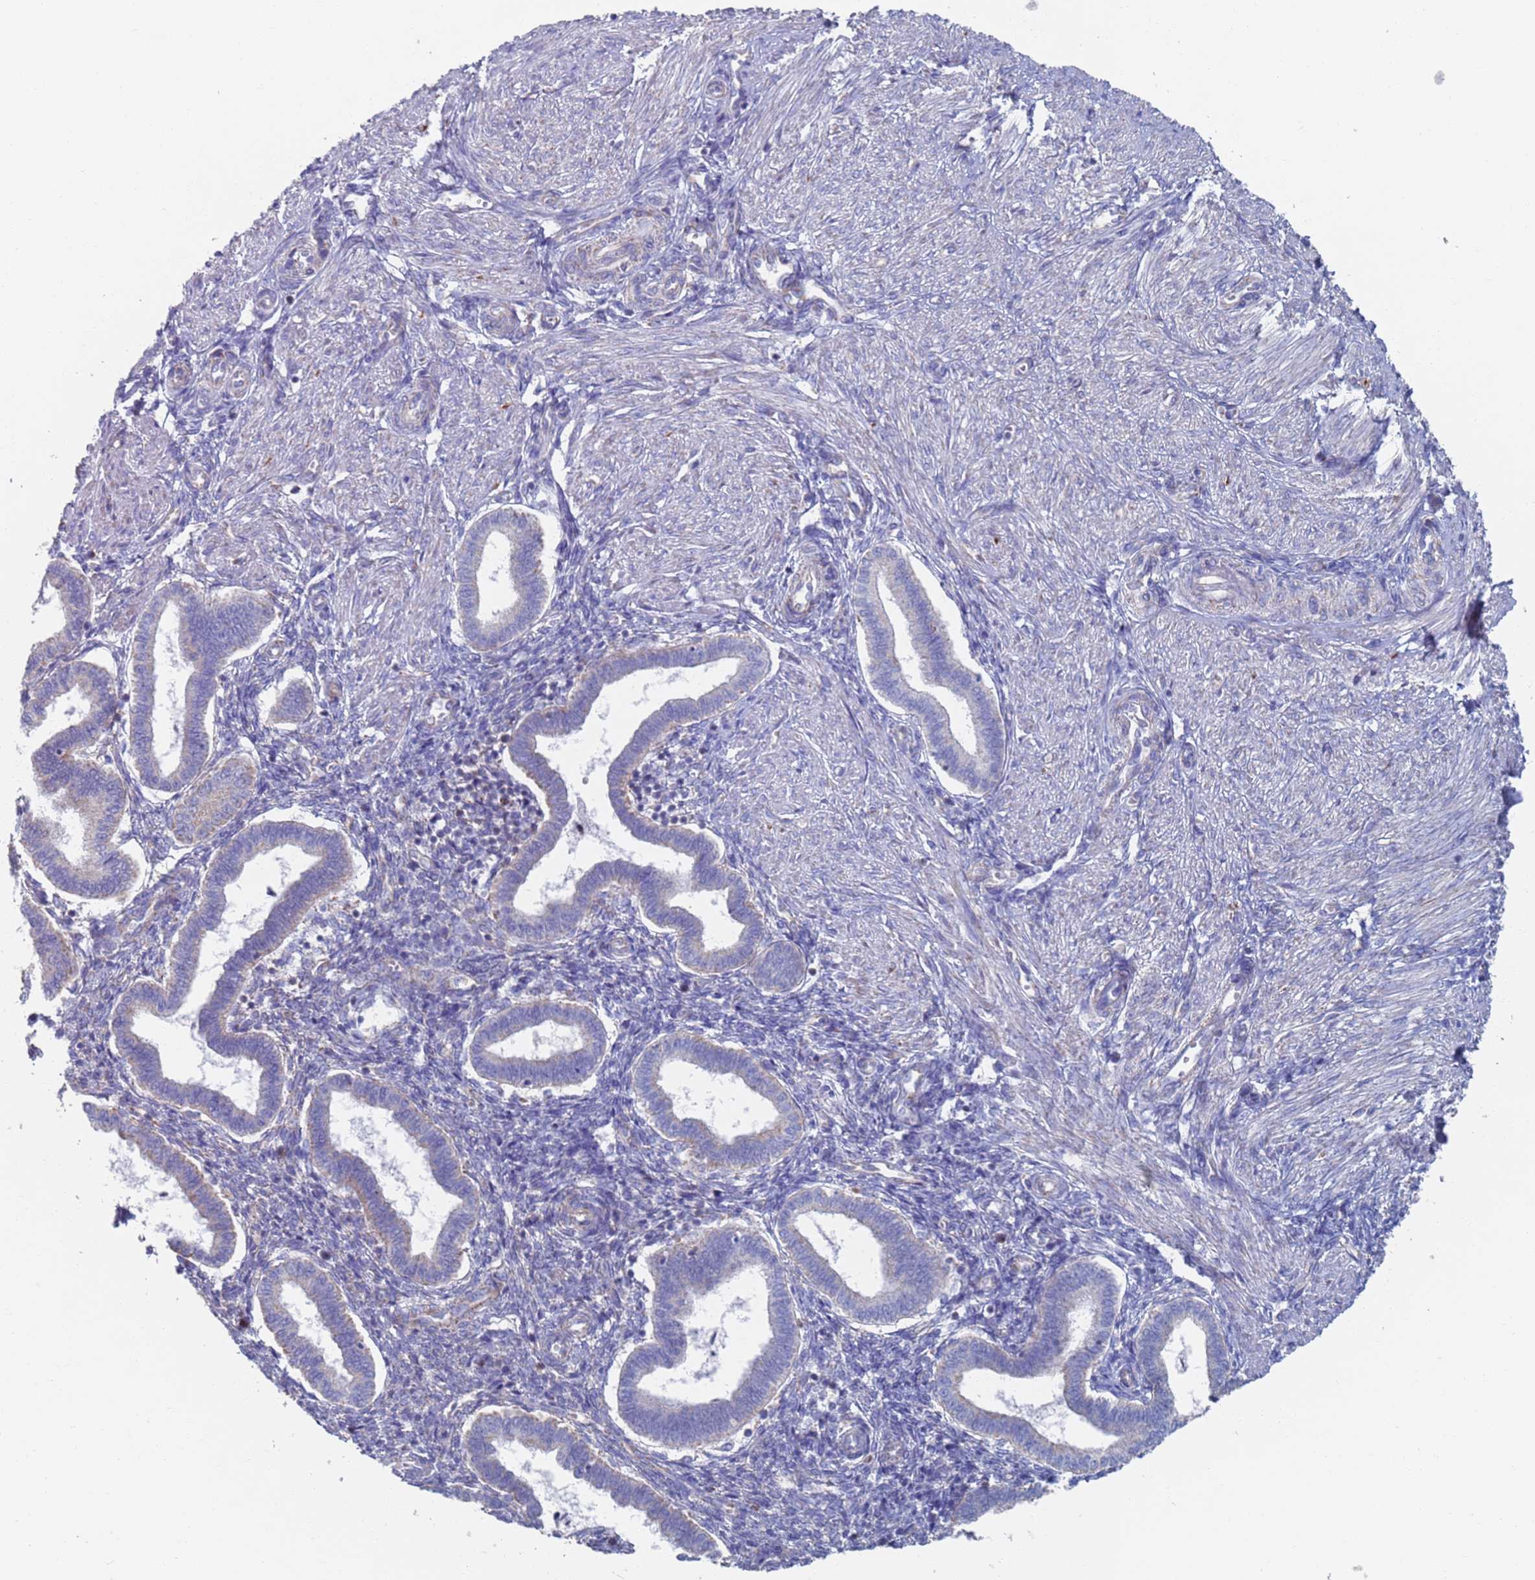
{"staining": {"intensity": "weak", "quantity": "<25%", "location": "cytoplasmic/membranous"}, "tissue": "endometrium", "cell_type": "Cells in endometrial stroma", "image_type": "normal", "snomed": [{"axis": "morphology", "description": "Normal tissue, NOS"}, {"axis": "topography", "description": "Endometrium"}], "caption": "IHC photomicrograph of benign human endometrium stained for a protein (brown), which shows no staining in cells in endometrial stroma. Brightfield microscopy of immunohistochemistry stained with DAB (3,3'-diaminobenzidine) (brown) and hematoxylin (blue), captured at high magnification.", "gene": "MRPL22", "patient": {"sex": "female", "age": 24}}